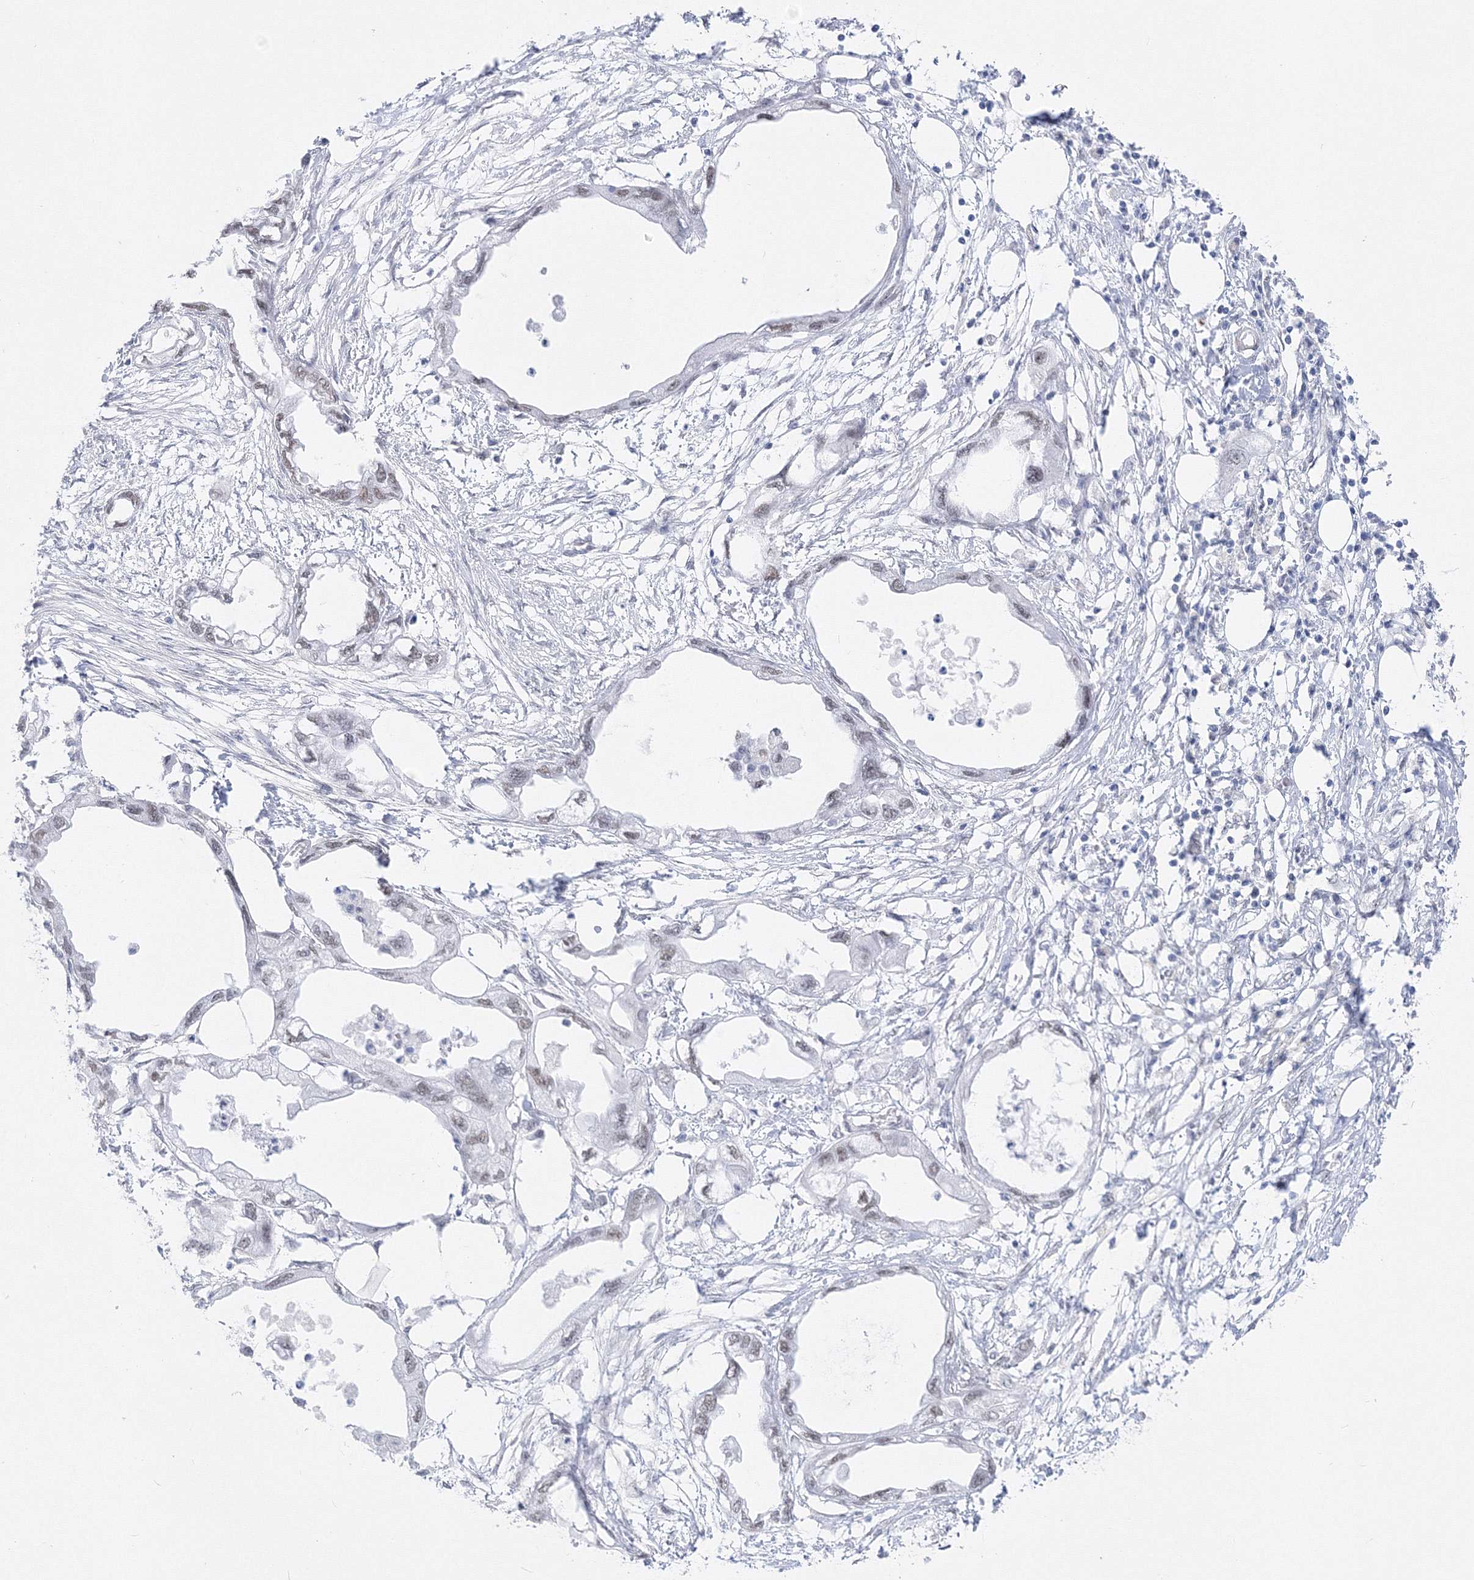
{"staining": {"intensity": "negative", "quantity": "none", "location": "none"}, "tissue": "endometrial cancer", "cell_type": "Tumor cells", "image_type": "cancer", "snomed": [{"axis": "morphology", "description": "Adenocarcinoma, NOS"}, {"axis": "morphology", "description": "Adenocarcinoma, metastatic, NOS"}, {"axis": "topography", "description": "Adipose tissue"}, {"axis": "topography", "description": "Endometrium"}], "caption": "This is an immunohistochemistry image of human metastatic adenocarcinoma (endometrial). There is no expression in tumor cells.", "gene": "ZNF638", "patient": {"sex": "female", "age": 67}}